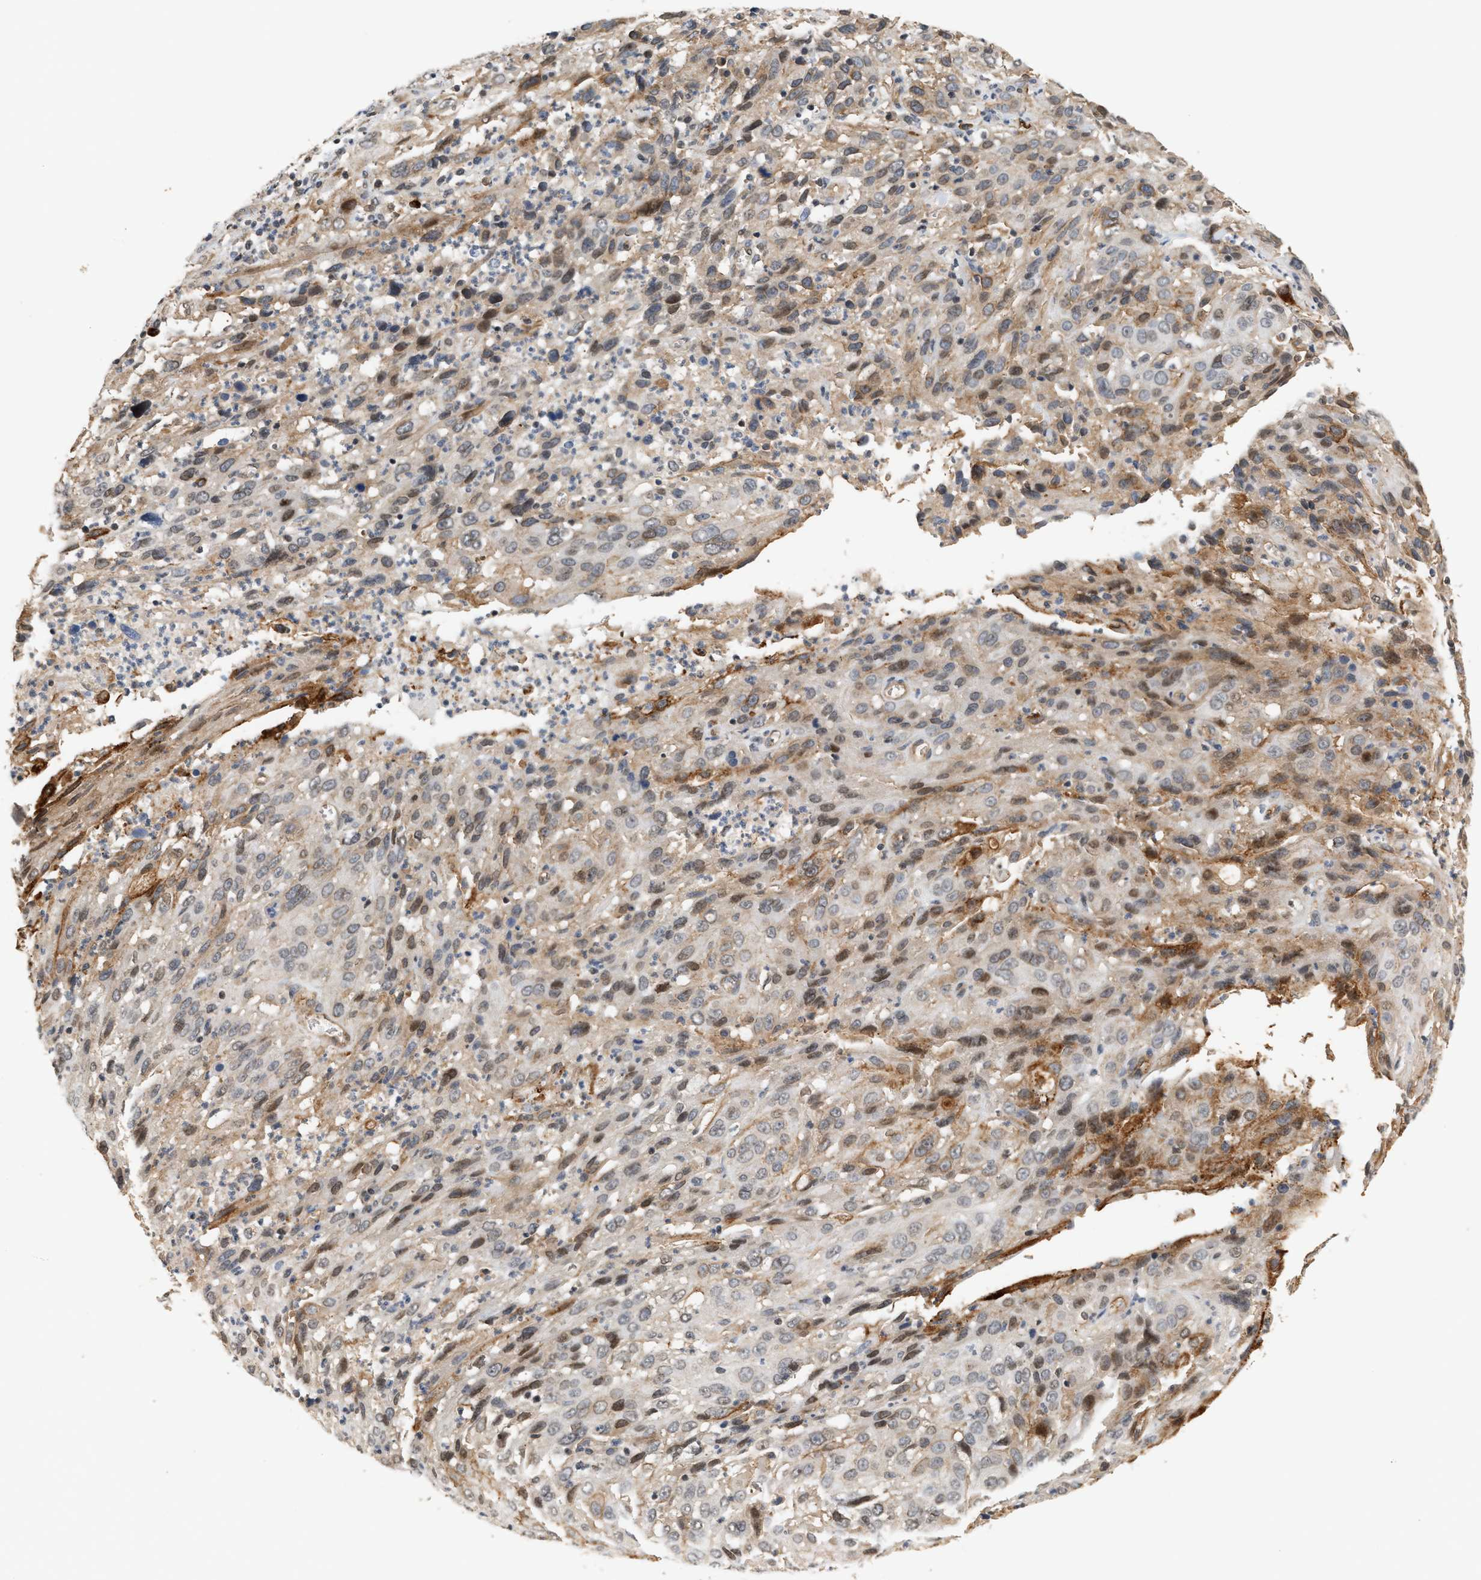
{"staining": {"intensity": "moderate", "quantity": "25%-75%", "location": "cytoplasmic/membranous,nuclear"}, "tissue": "cervical cancer", "cell_type": "Tumor cells", "image_type": "cancer", "snomed": [{"axis": "morphology", "description": "Squamous cell carcinoma, NOS"}, {"axis": "topography", "description": "Cervix"}], "caption": "About 25%-75% of tumor cells in cervical cancer display moderate cytoplasmic/membranous and nuclear protein expression as visualized by brown immunohistochemical staining.", "gene": "PLXND1", "patient": {"sex": "female", "age": 32}}